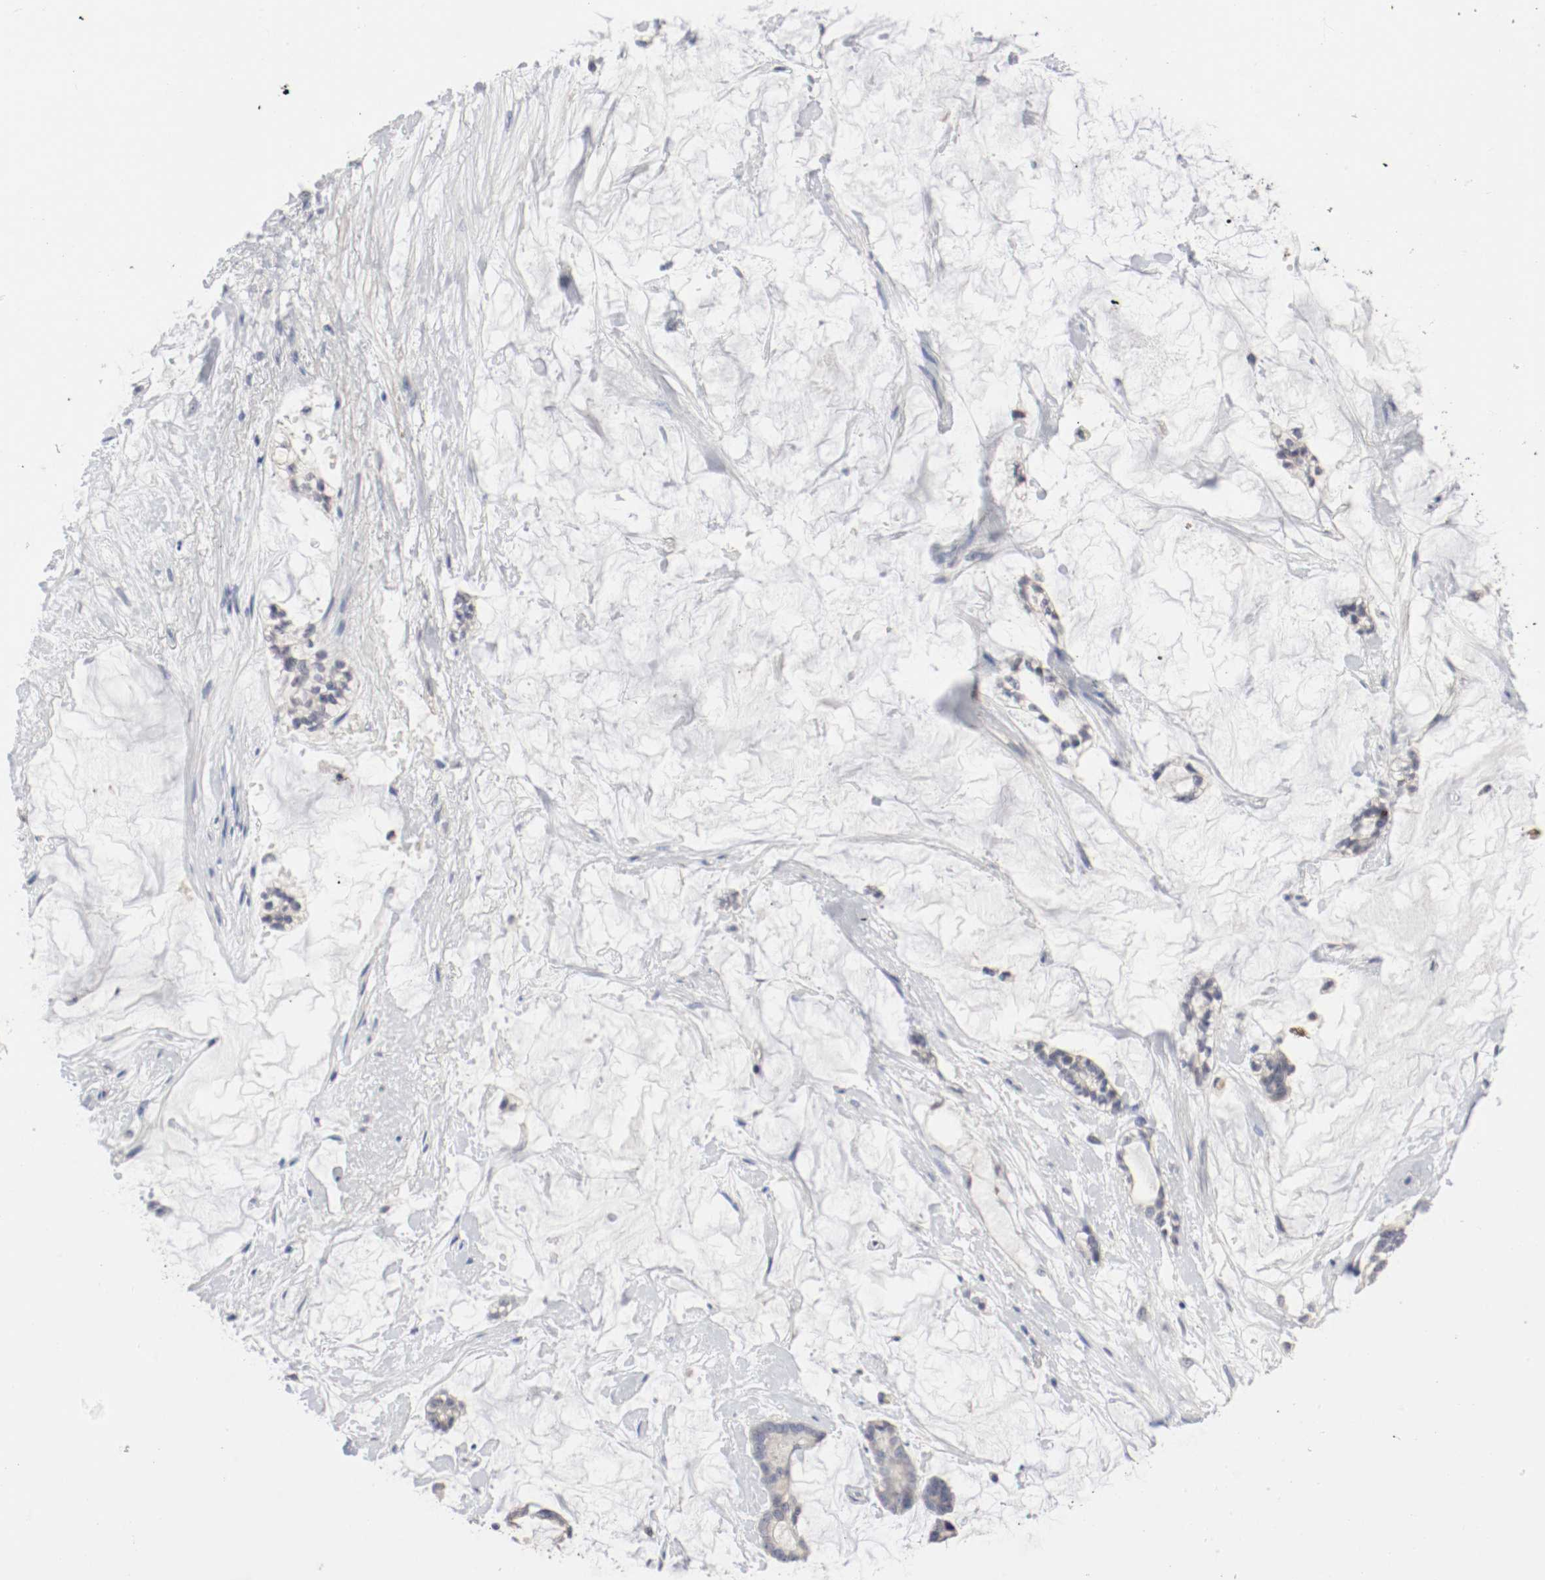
{"staining": {"intensity": "negative", "quantity": "none", "location": "none"}, "tissue": "pancreatic cancer", "cell_type": "Tumor cells", "image_type": "cancer", "snomed": [{"axis": "morphology", "description": "Adenocarcinoma, NOS"}, {"axis": "topography", "description": "Pancreas"}], "caption": "DAB immunohistochemical staining of human adenocarcinoma (pancreatic) displays no significant positivity in tumor cells.", "gene": "CEBPE", "patient": {"sex": "female", "age": 73}}